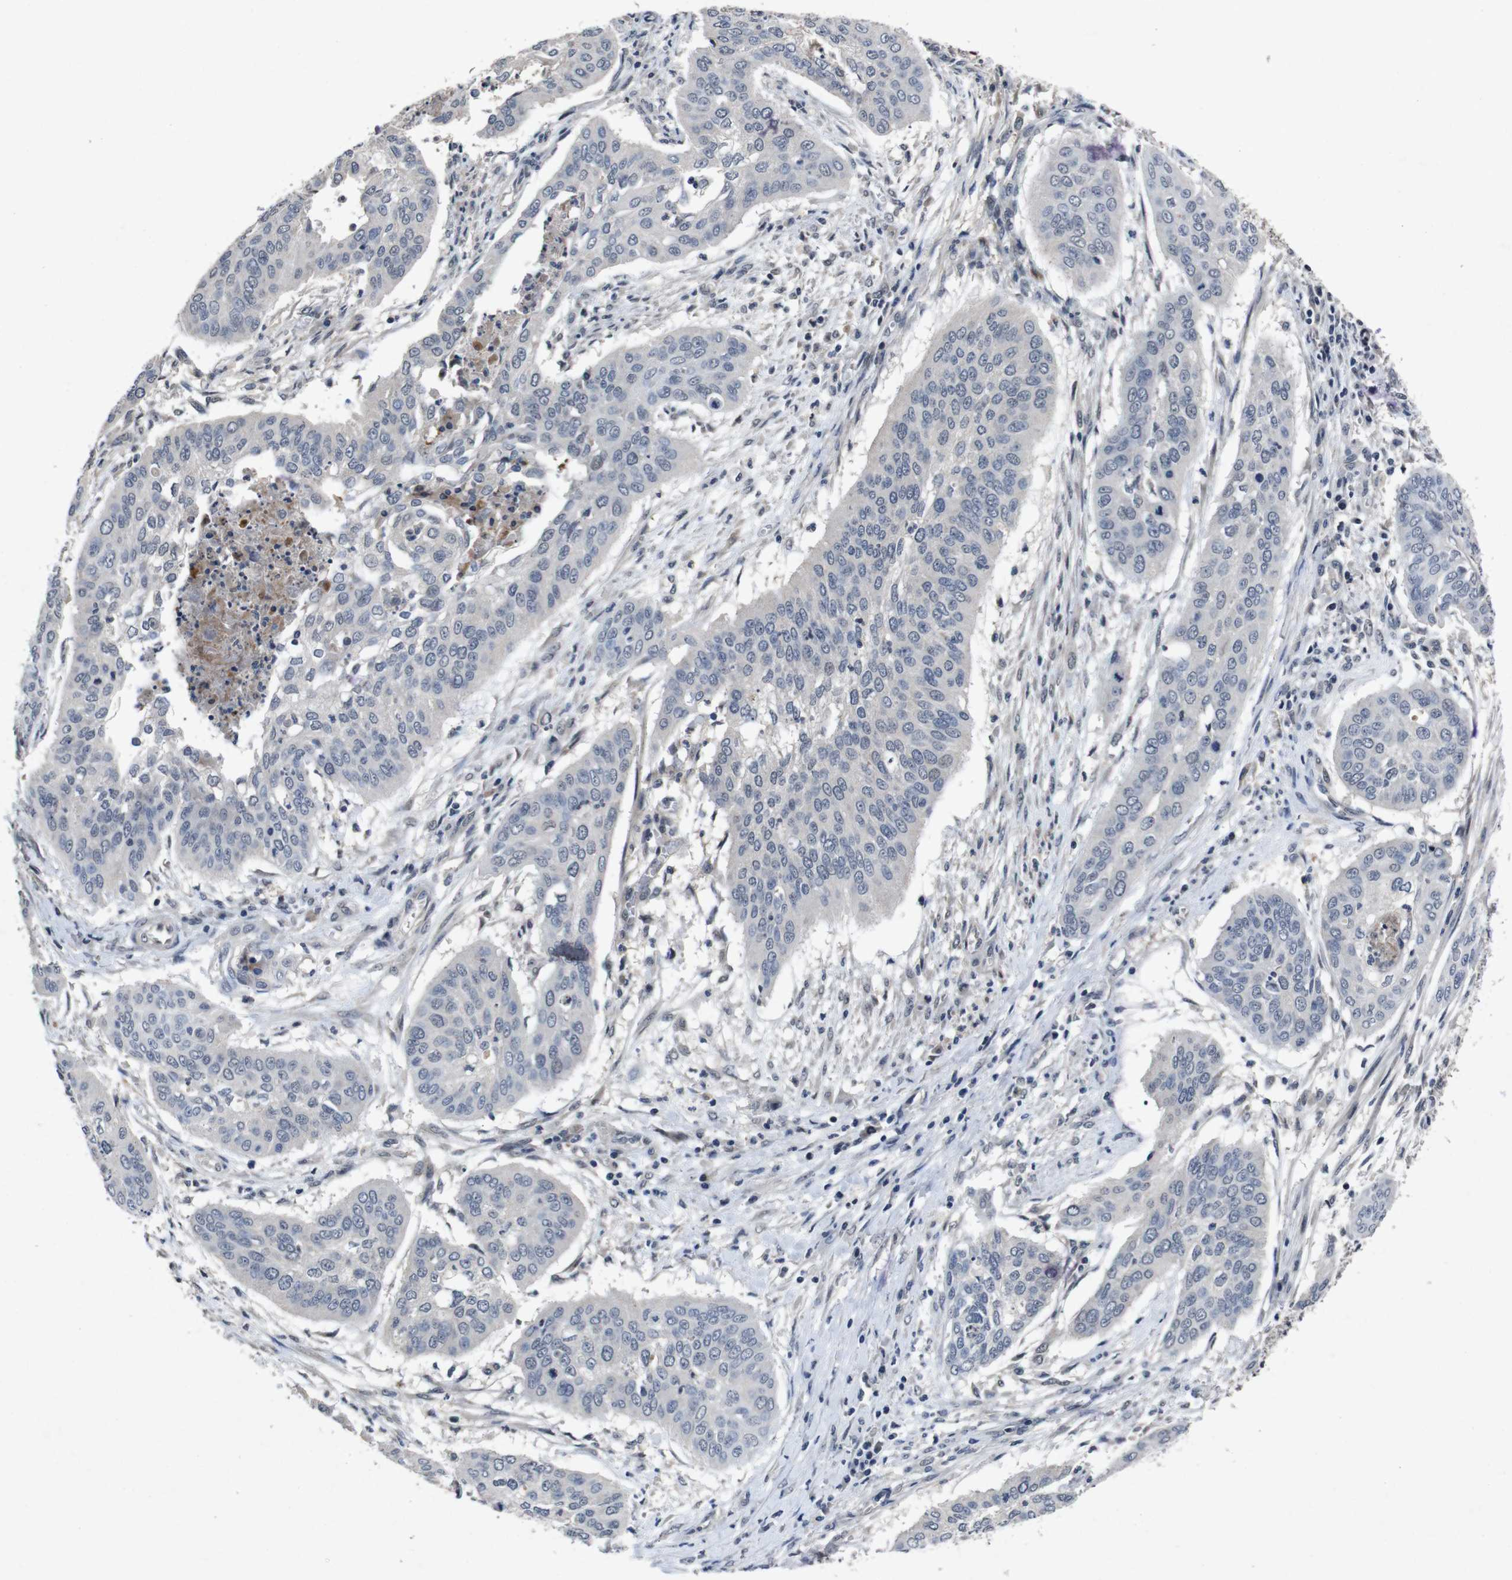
{"staining": {"intensity": "negative", "quantity": "none", "location": "none"}, "tissue": "cervical cancer", "cell_type": "Tumor cells", "image_type": "cancer", "snomed": [{"axis": "morphology", "description": "Squamous cell carcinoma, NOS"}, {"axis": "topography", "description": "Cervix"}], "caption": "A high-resolution photomicrograph shows IHC staining of cervical cancer (squamous cell carcinoma), which shows no significant staining in tumor cells. The staining is performed using DAB brown chromogen with nuclei counter-stained in using hematoxylin.", "gene": "AKT3", "patient": {"sex": "female", "age": 39}}